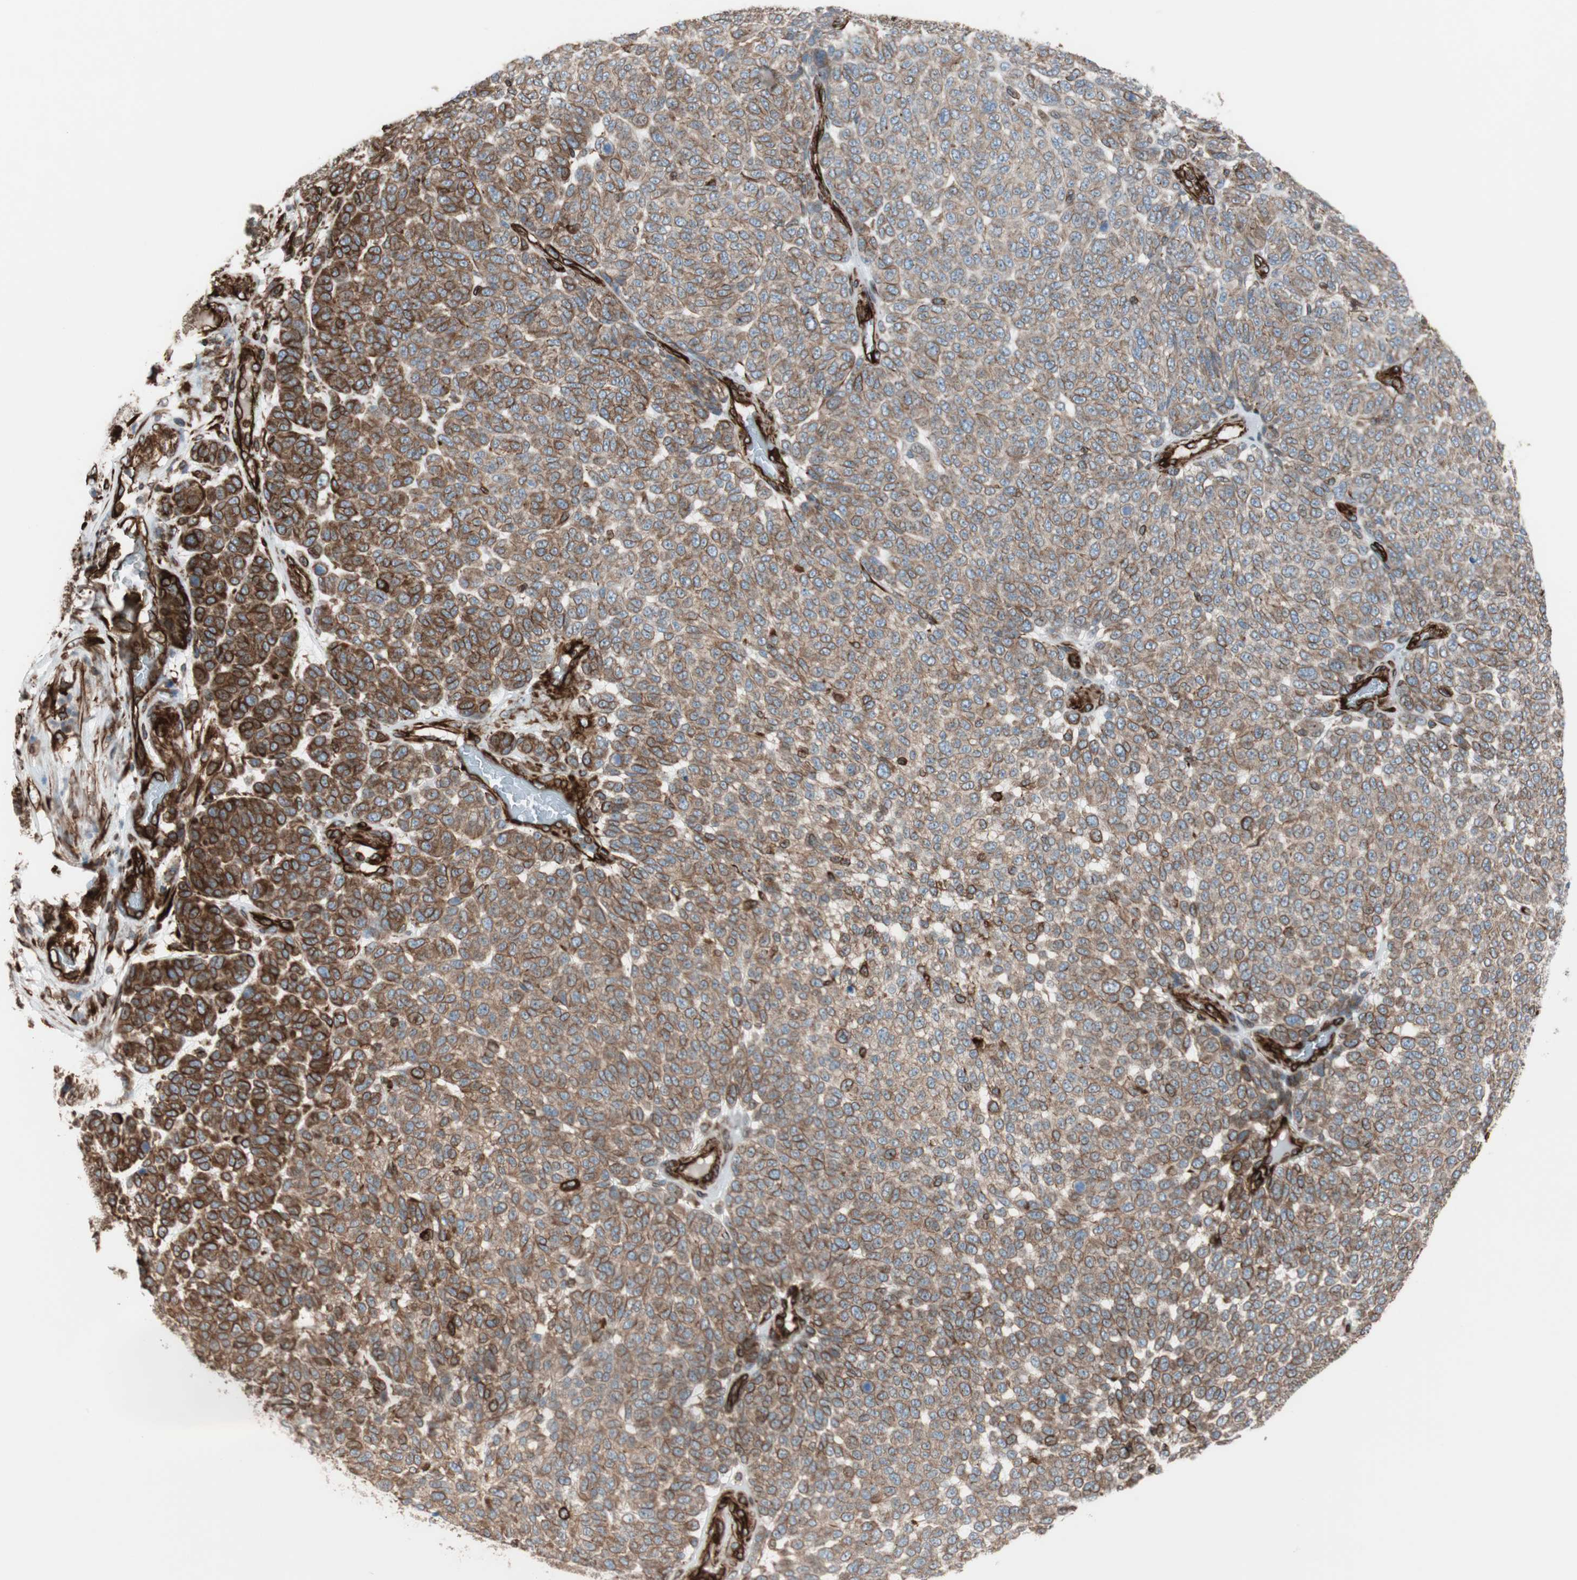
{"staining": {"intensity": "moderate", "quantity": ">75%", "location": "cytoplasmic/membranous"}, "tissue": "melanoma", "cell_type": "Tumor cells", "image_type": "cancer", "snomed": [{"axis": "morphology", "description": "Malignant melanoma, NOS"}, {"axis": "topography", "description": "Skin"}], "caption": "A photomicrograph showing moderate cytoplasmic/membranous positivity in about >75% of tumor cells in malignant melanoma, as visualized by brown immunohistochemical staining.", "gene": "TCTA", "patient": {"sex": "male", "age": 59}}